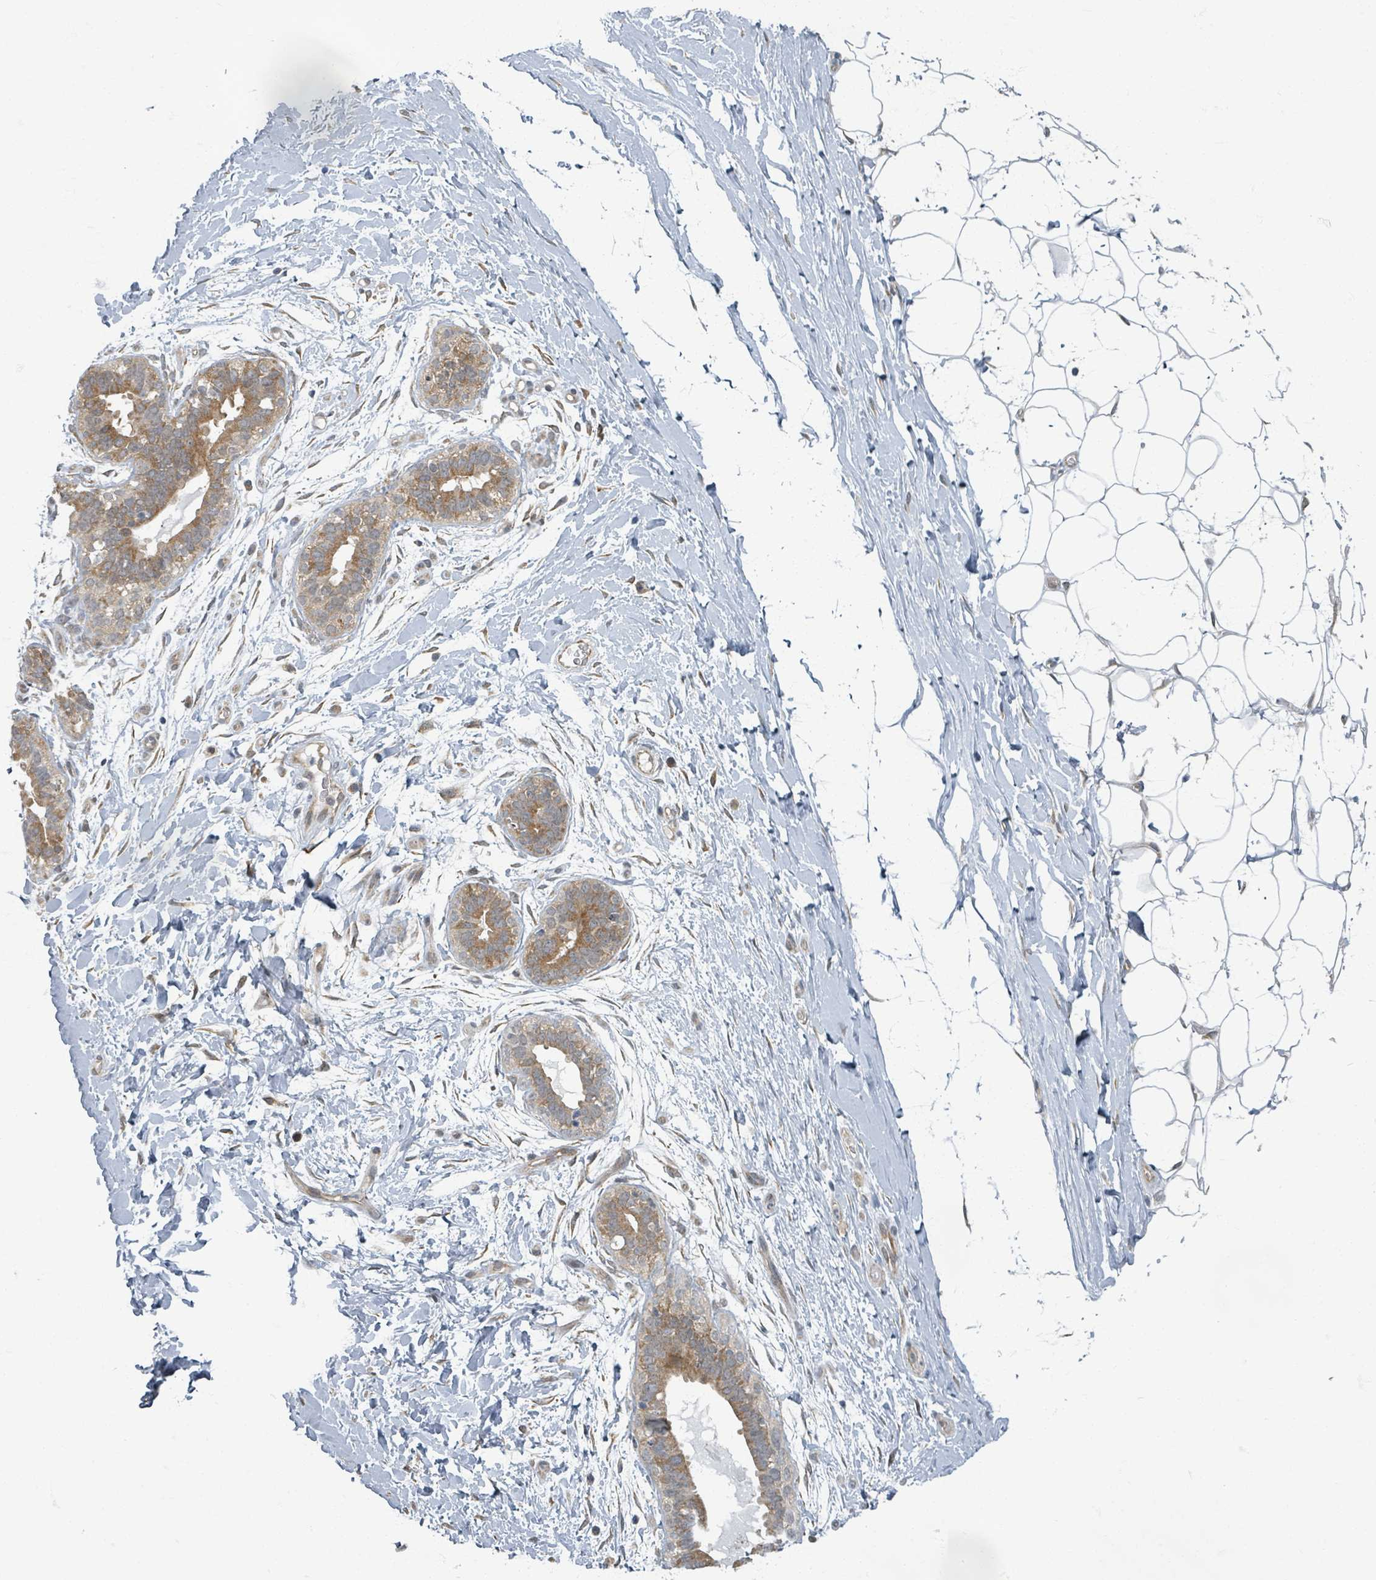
{"staining": {"intensity": "negative", "quantity": "none", "location": "none"}, "tissue": "adipose tissue", "cell_type": "Adipocytes", "image_type": "normal", "snomed": [{"axis": "morphology", "description": "Normal tissue, NOS"}, {"axis": "topography", "description": "Breast"}], "caption": "Immunohistochemical staining of benign human adipose tissue reveals no significant expression in adipocytes.", "gene": "INTS15", "patient": {"sex": "female", "age": 26}}